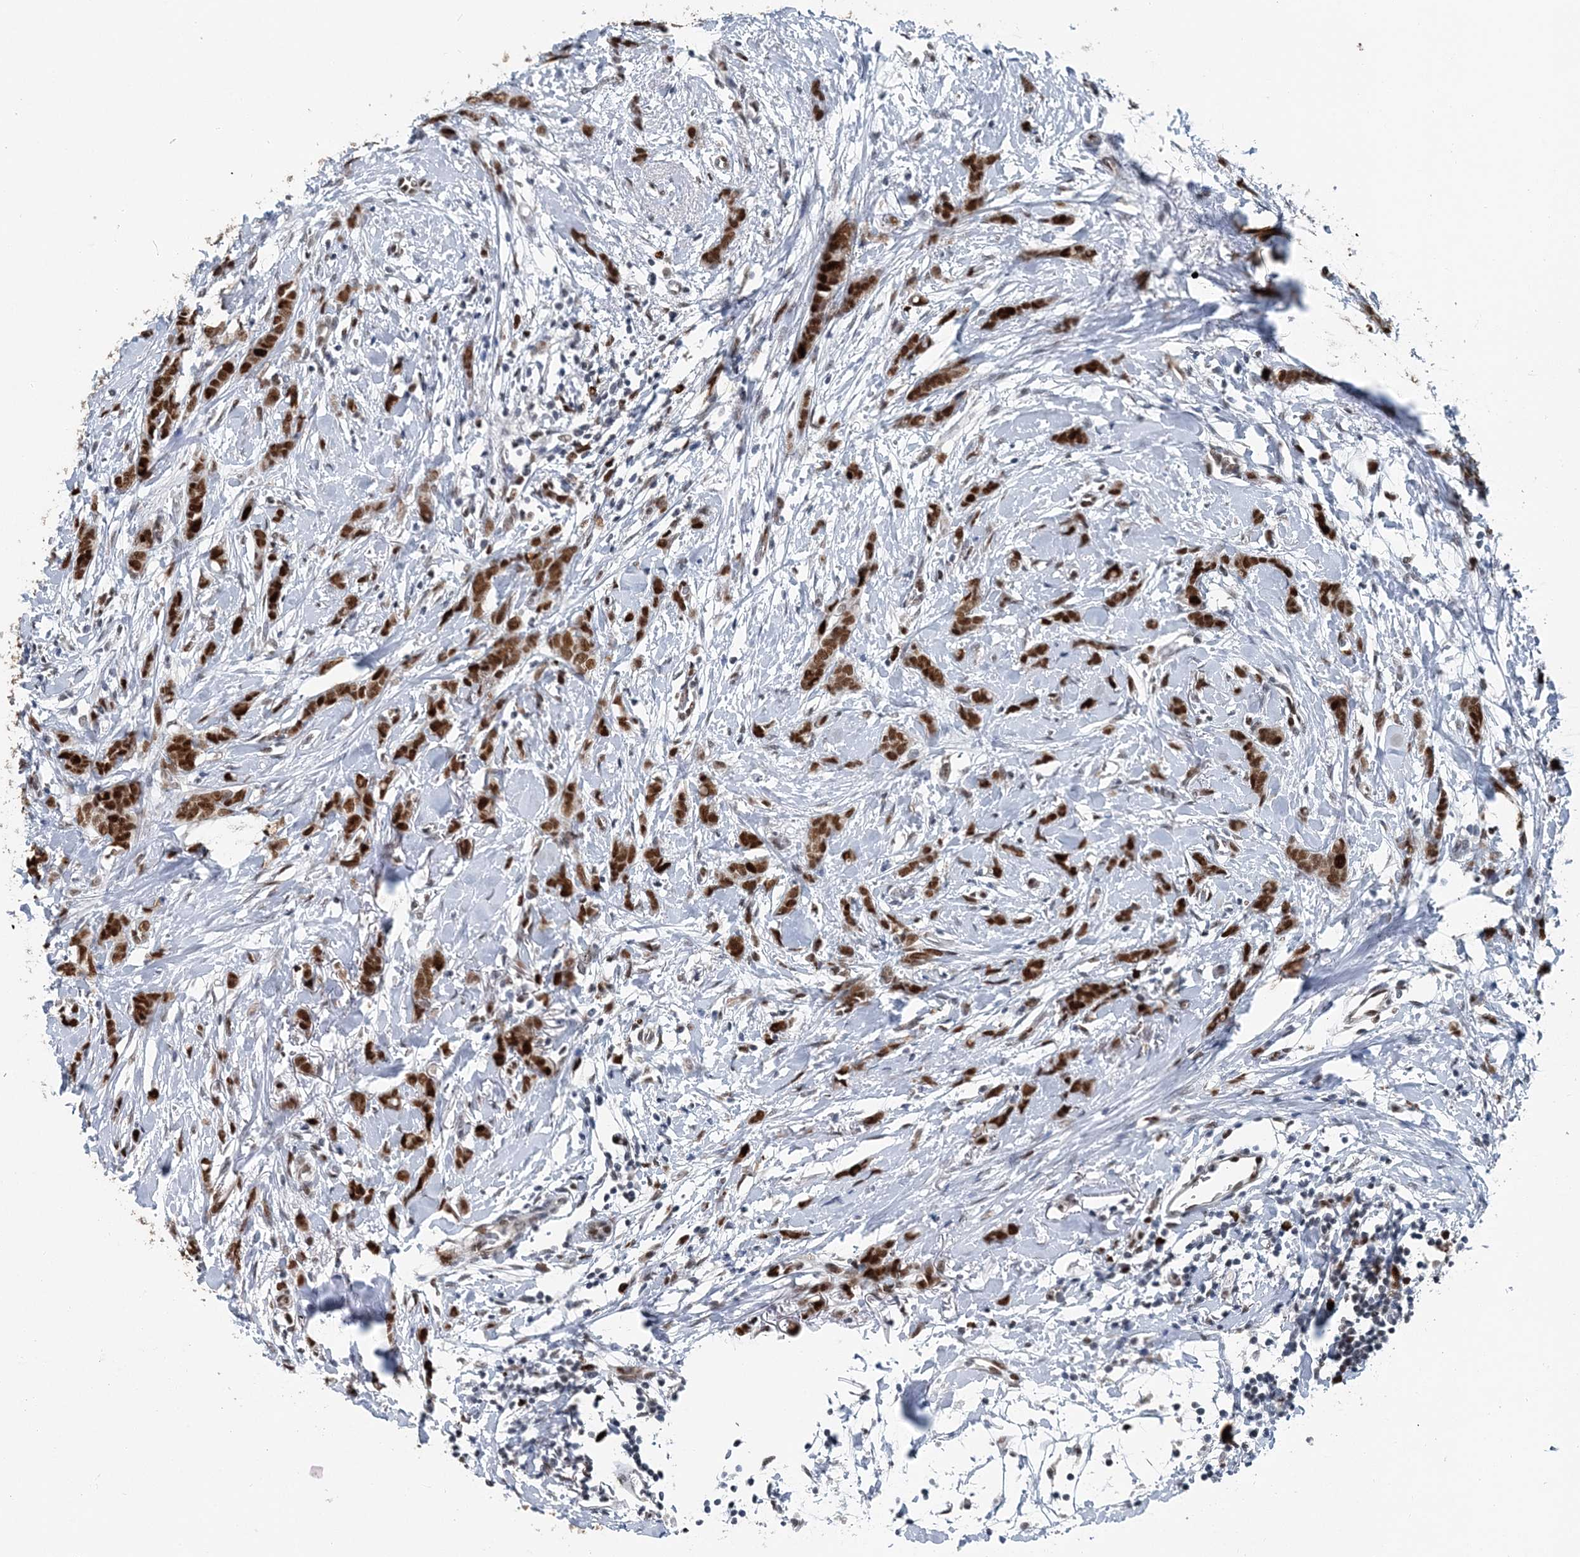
{"staining": {"intensity": "strong", "quantity": ">75%", "location": "nuclear"}, "tissue": "breast cancer", "cell_type": "Tumor cells", "image_type": "cancer", "snomed": [{"axis": "morphology", "description": "Lobular carcinoma, in situ"}, {"axis": "morphology", "description": "Lobular carcinoma"}, {"axis": "topography", "description": "Breast"}], "caption": "Protein expression analysis of human breast cancer reveals strong nuclear staining in about >75% of tumor cells.", "gene": "HAT1", "patient": {"sex": "female", "age": 41}}